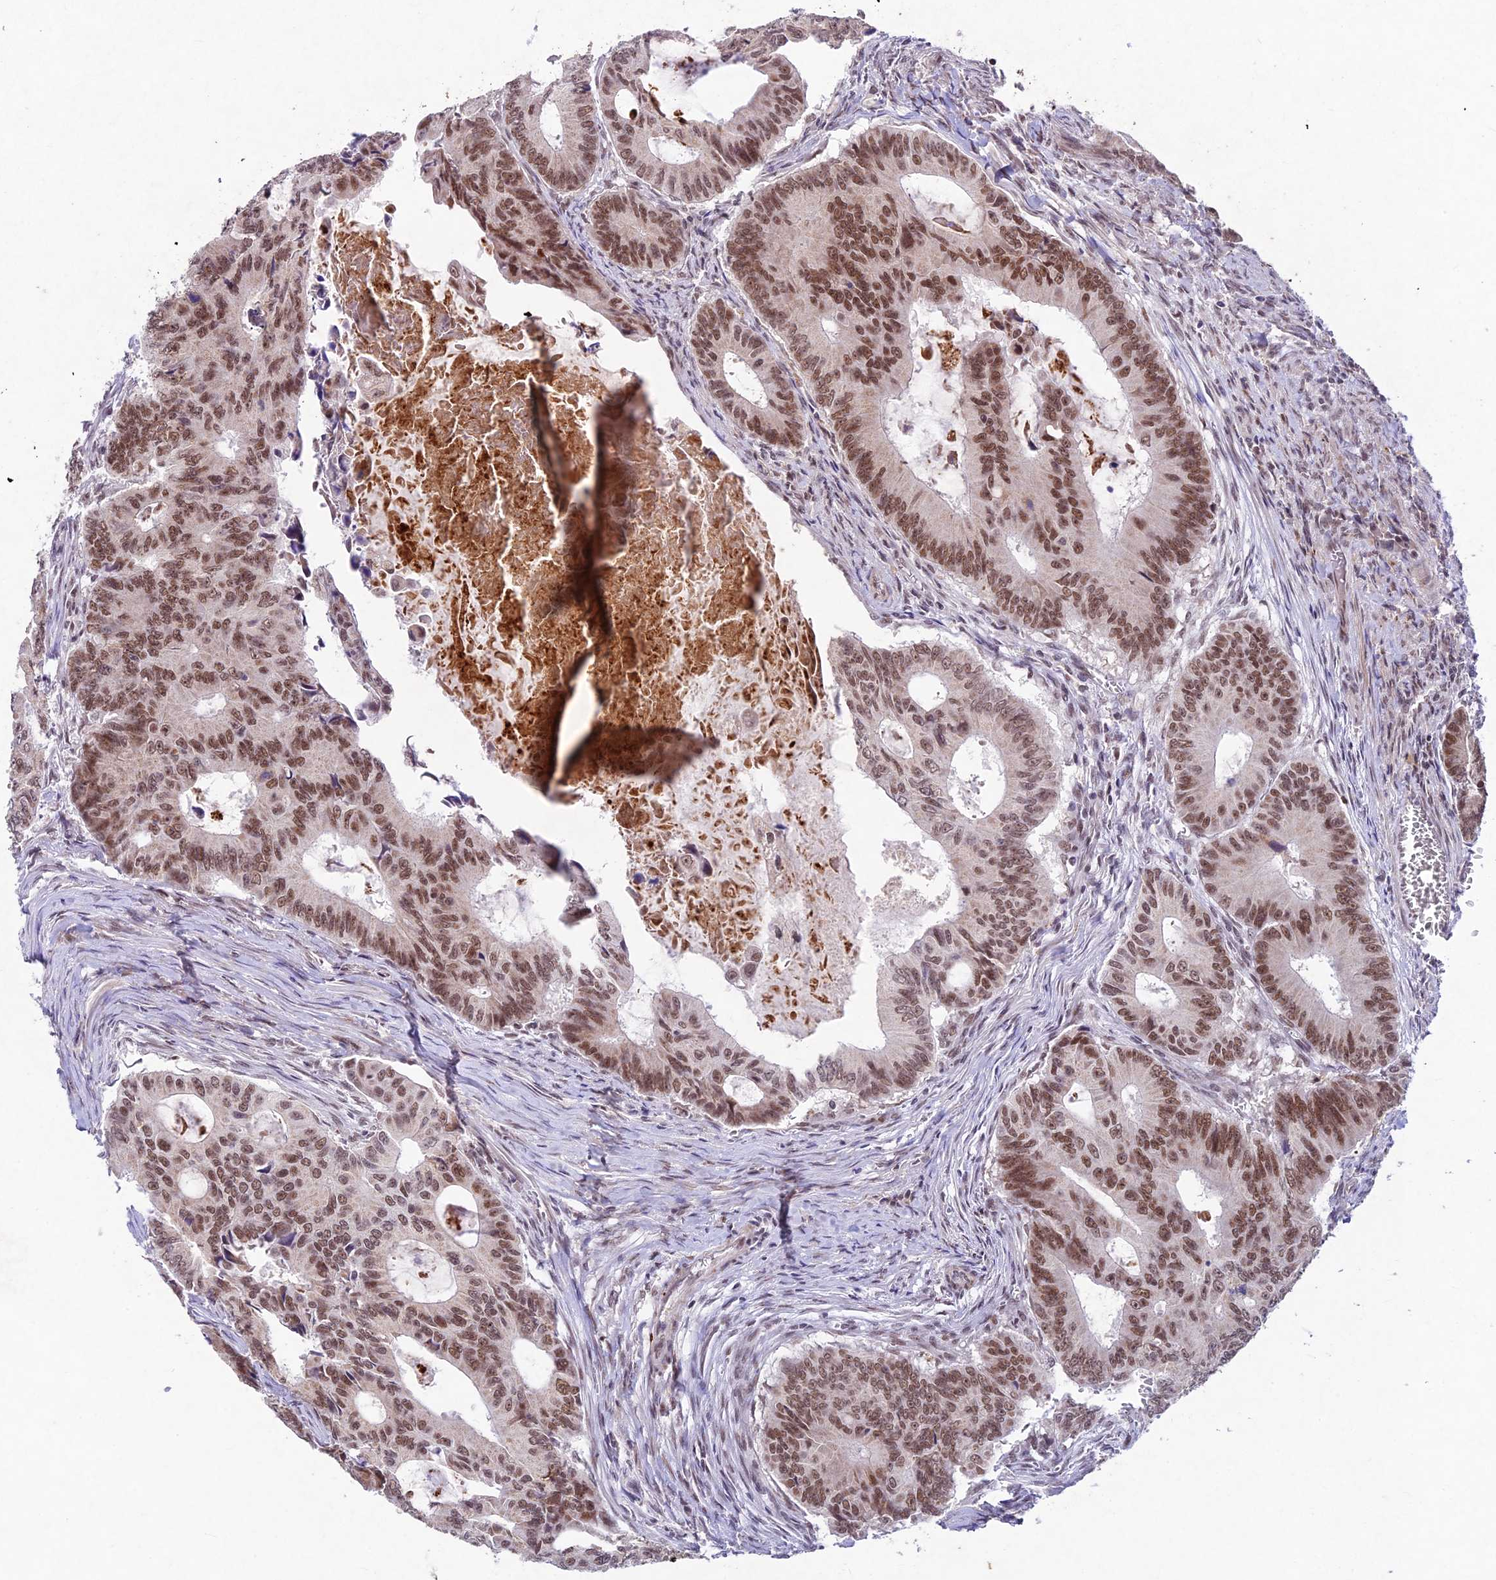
{"staining": {"intensity": "moderate", "quantity": ">75%", "location": "nuclear"}, "tissue": "colorectal cancer", "cell_type": "Tumor cells", "image_type": "cancer", "snomed": [{"axis": "morphology", "description": "Adenocarcinoma, NOS"}, {"axis": "topography", "description": "Colon"}], "caption": "Colorectal cancer was stained to show a protein in brown. There is medium levels of moderate nuclear expression in about >75% of tumor cells.", "gene": "RAVER1", "patient": {"sex": "male", "age": 85}}